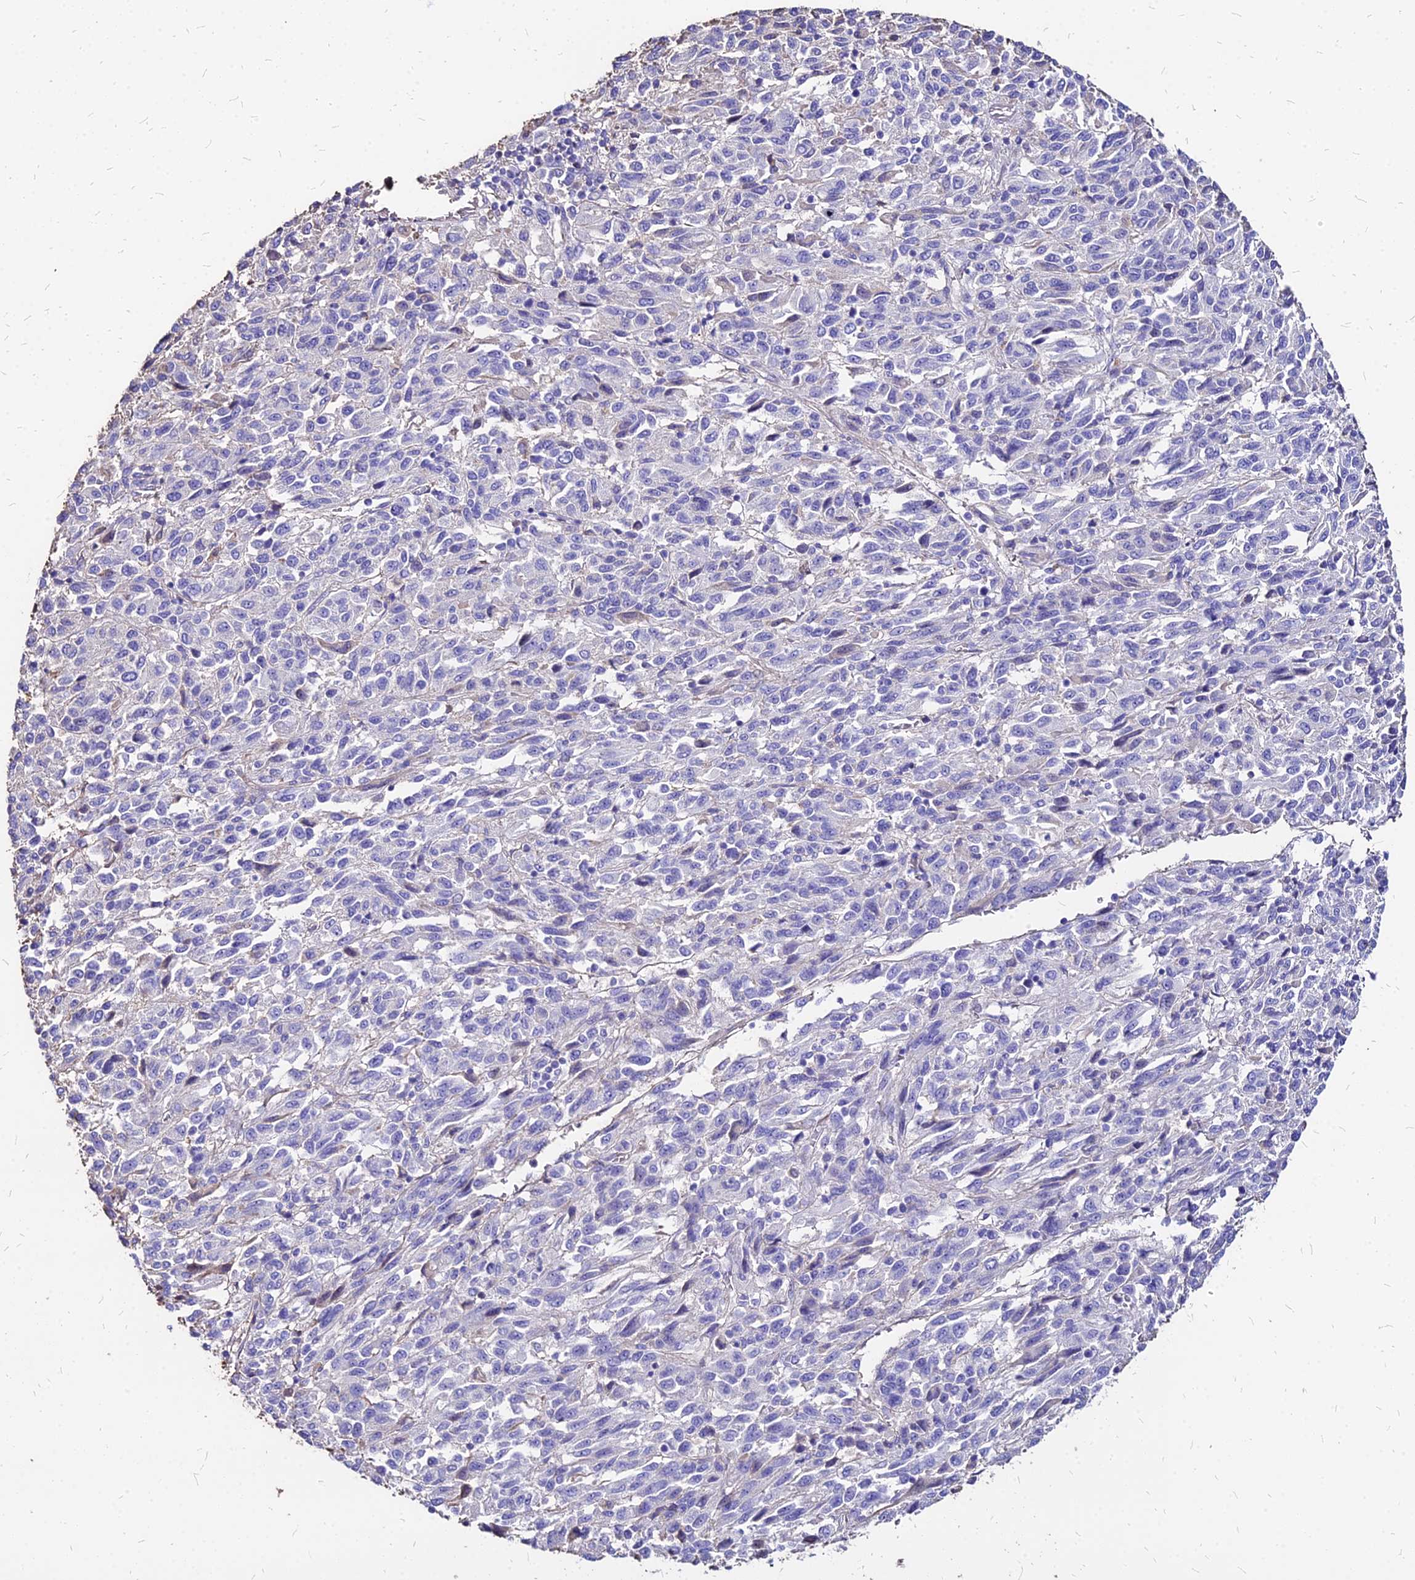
{"staining": {"intensity": "negative", "quantity": "none", "location": "none"}, "tissue": "melanoma", "cell_type": "Tumor cells", "image_type": "cancer", "snomed": [{"axis": "morphology", "description": "Malignant melanoma, Metastatic site"}, {"axis": "topography", "description": "Lung"}], "caption": "Tumor cells show no significant staining in malignant melanoma (metastatic site). (Brightfield microscopy of DAB (3,3'-diaminobenzidine) IHC at high magnification).", "gene": "NME5", "patient": {"sex": "male", "age": 64}}